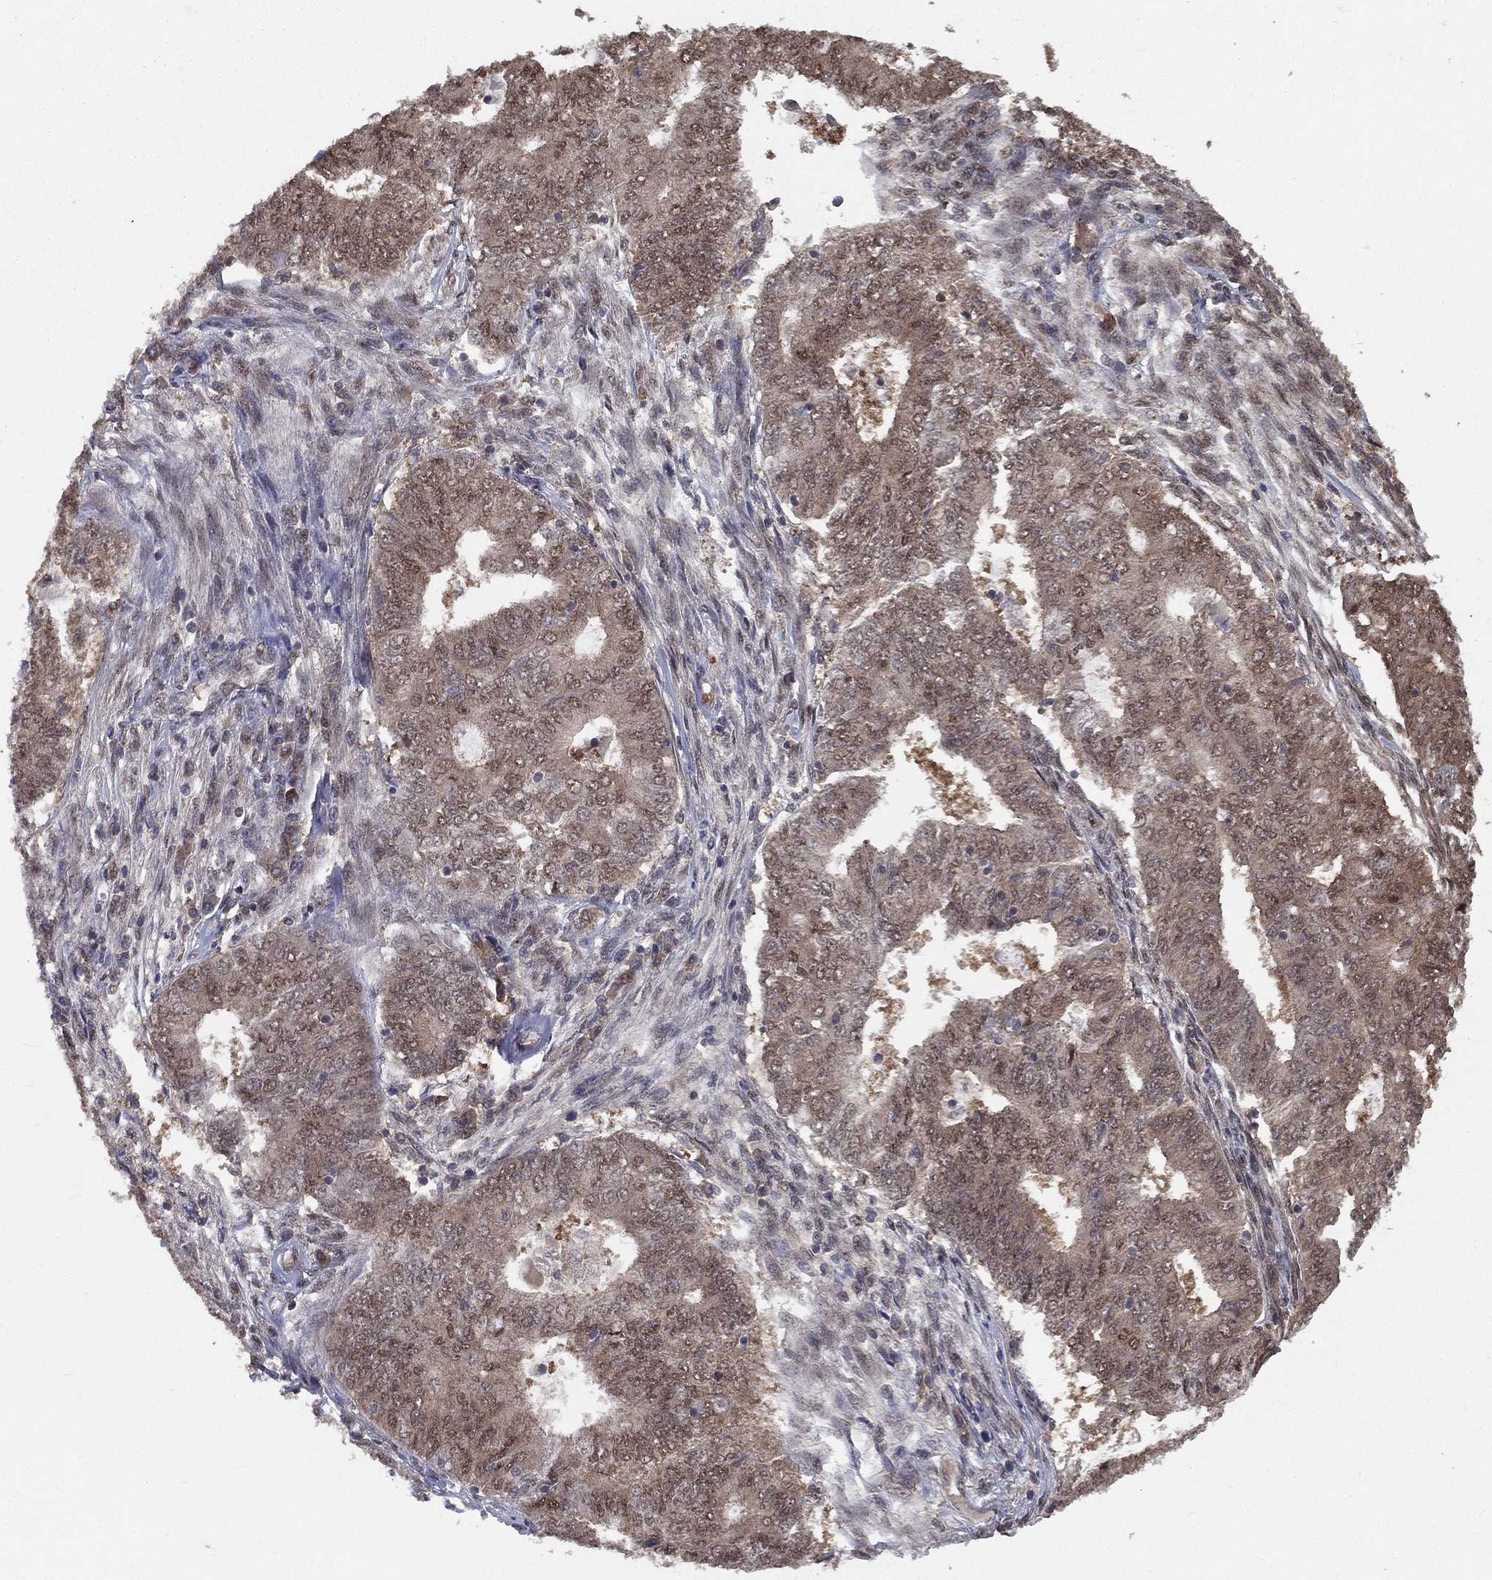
{"staining": {"intensity": "weak", "quantity": "25%-75%", "location": "cytoplasmic/membranous"}, "tissue": "endometrial cancer", "cell_type": "Tumor cells", "image_type": "cancer", "snomed": [{"axis": "morphology", "description": "Adenocarcinoma, NOS"}, {"axis": "topography", "description": "Endometrium"}], "caption": "Protein expression analysis of endometrial adenocarcinoma shows weak cytoplasmic/membranous positivity in about 25%-75% of tumor cells.", "gene": "CARM1", "patient": {"sex": "female", "age": 62}}